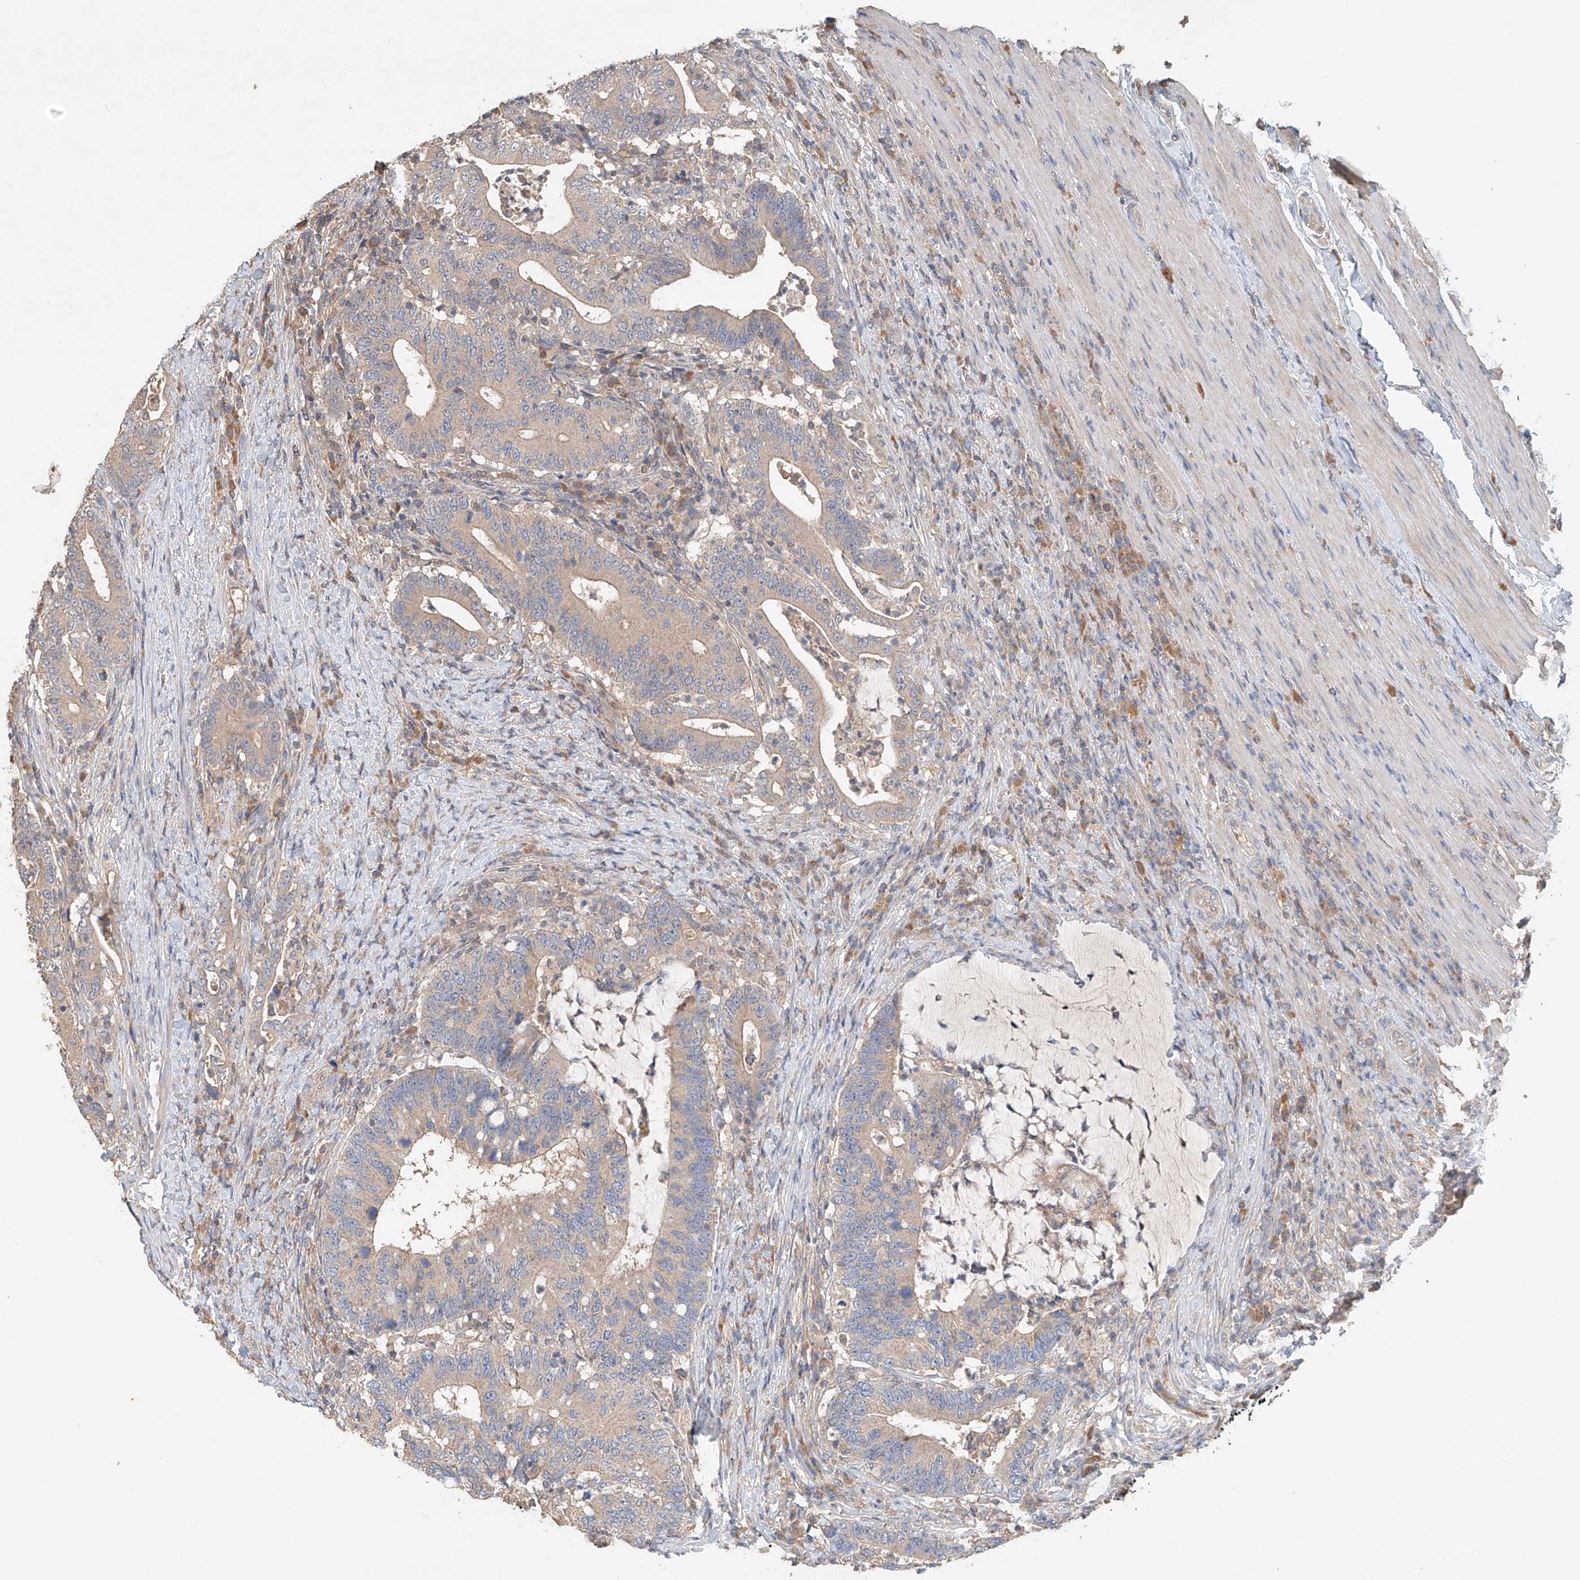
{"staining": {"intensity": "weak", "quantity": "<25%", "location": "cytoplasmic/membranous"}, "tissue": "colorectal cancer", "cell_type": "Tumor cells", "image_type": "cancer", "snomed": [{"axis": "morphology", "description": "Adenocarcinoma, NOS"}, {"axis": "topography", "description": "Colon"}], "caption": "This micrograph is of colorectal cancer (adenocarcinoma) stained with immunohistochemistry to label a protein in brown with the nuclei are counter-stained blue. There is no staining in tumor cells. (DAB immunohistochemistry, high magnification).", "gene": "GNB1L", "patient": {"sex": "female", "age": 66}}